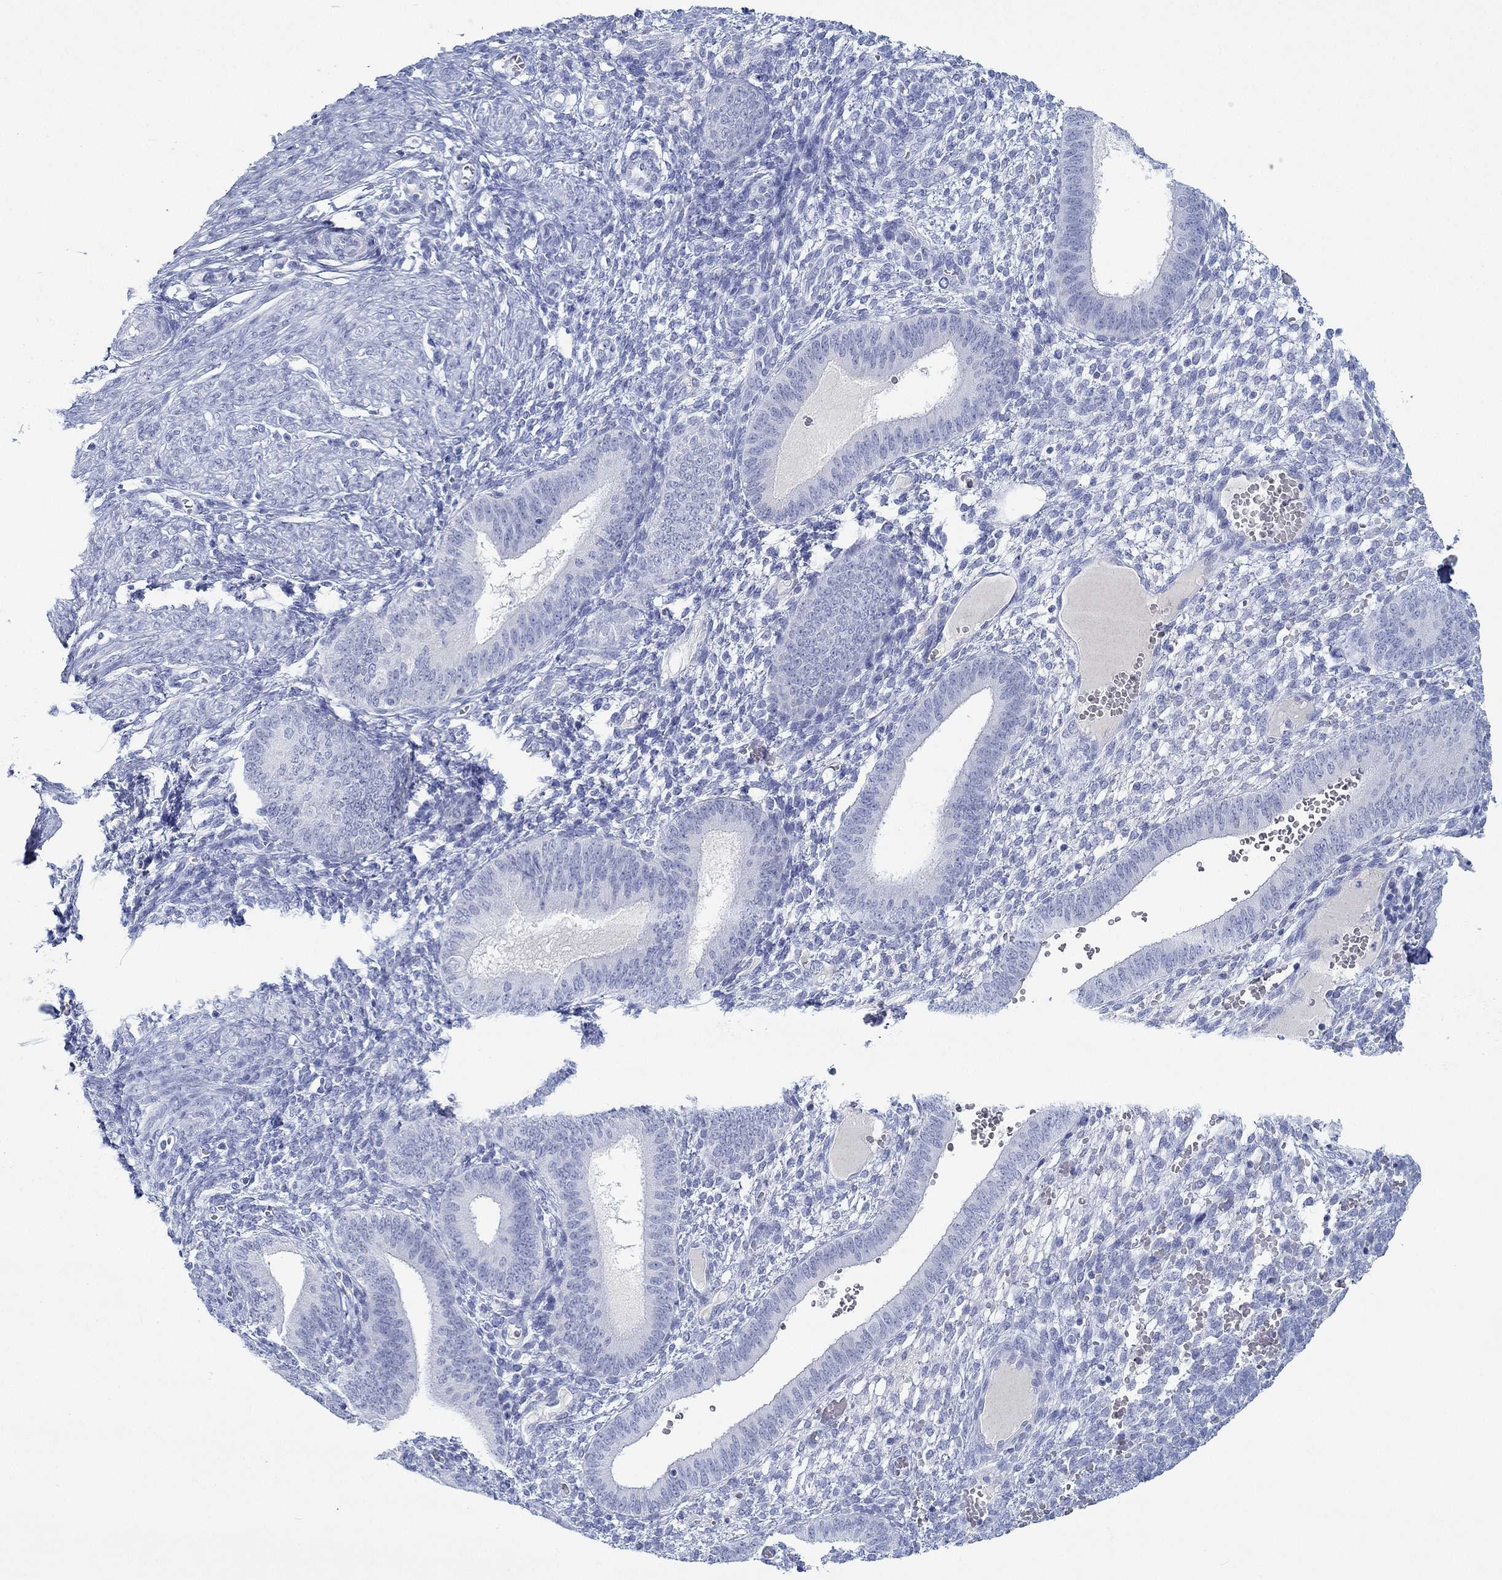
{"staining": {"intensity": "negative", "quantity": "none", "location": "none"}, "tissue": "endometrium", "cell_type": "Cells in endometrial stroma", "image_type": "normal", "snomed": [{"axis": "morphology", "description": "Normal tissue, NOS"}, {"axis": "topography", "description": "Endometrium"}], "caption": "IHC histopathology image of unremarkable endometrium: human endometrium stained with DAB reveals no significant protein staining in cells in endometrial stroma.", "gene": "PAX9", "patient": {"sex": "female", "age": 42}}